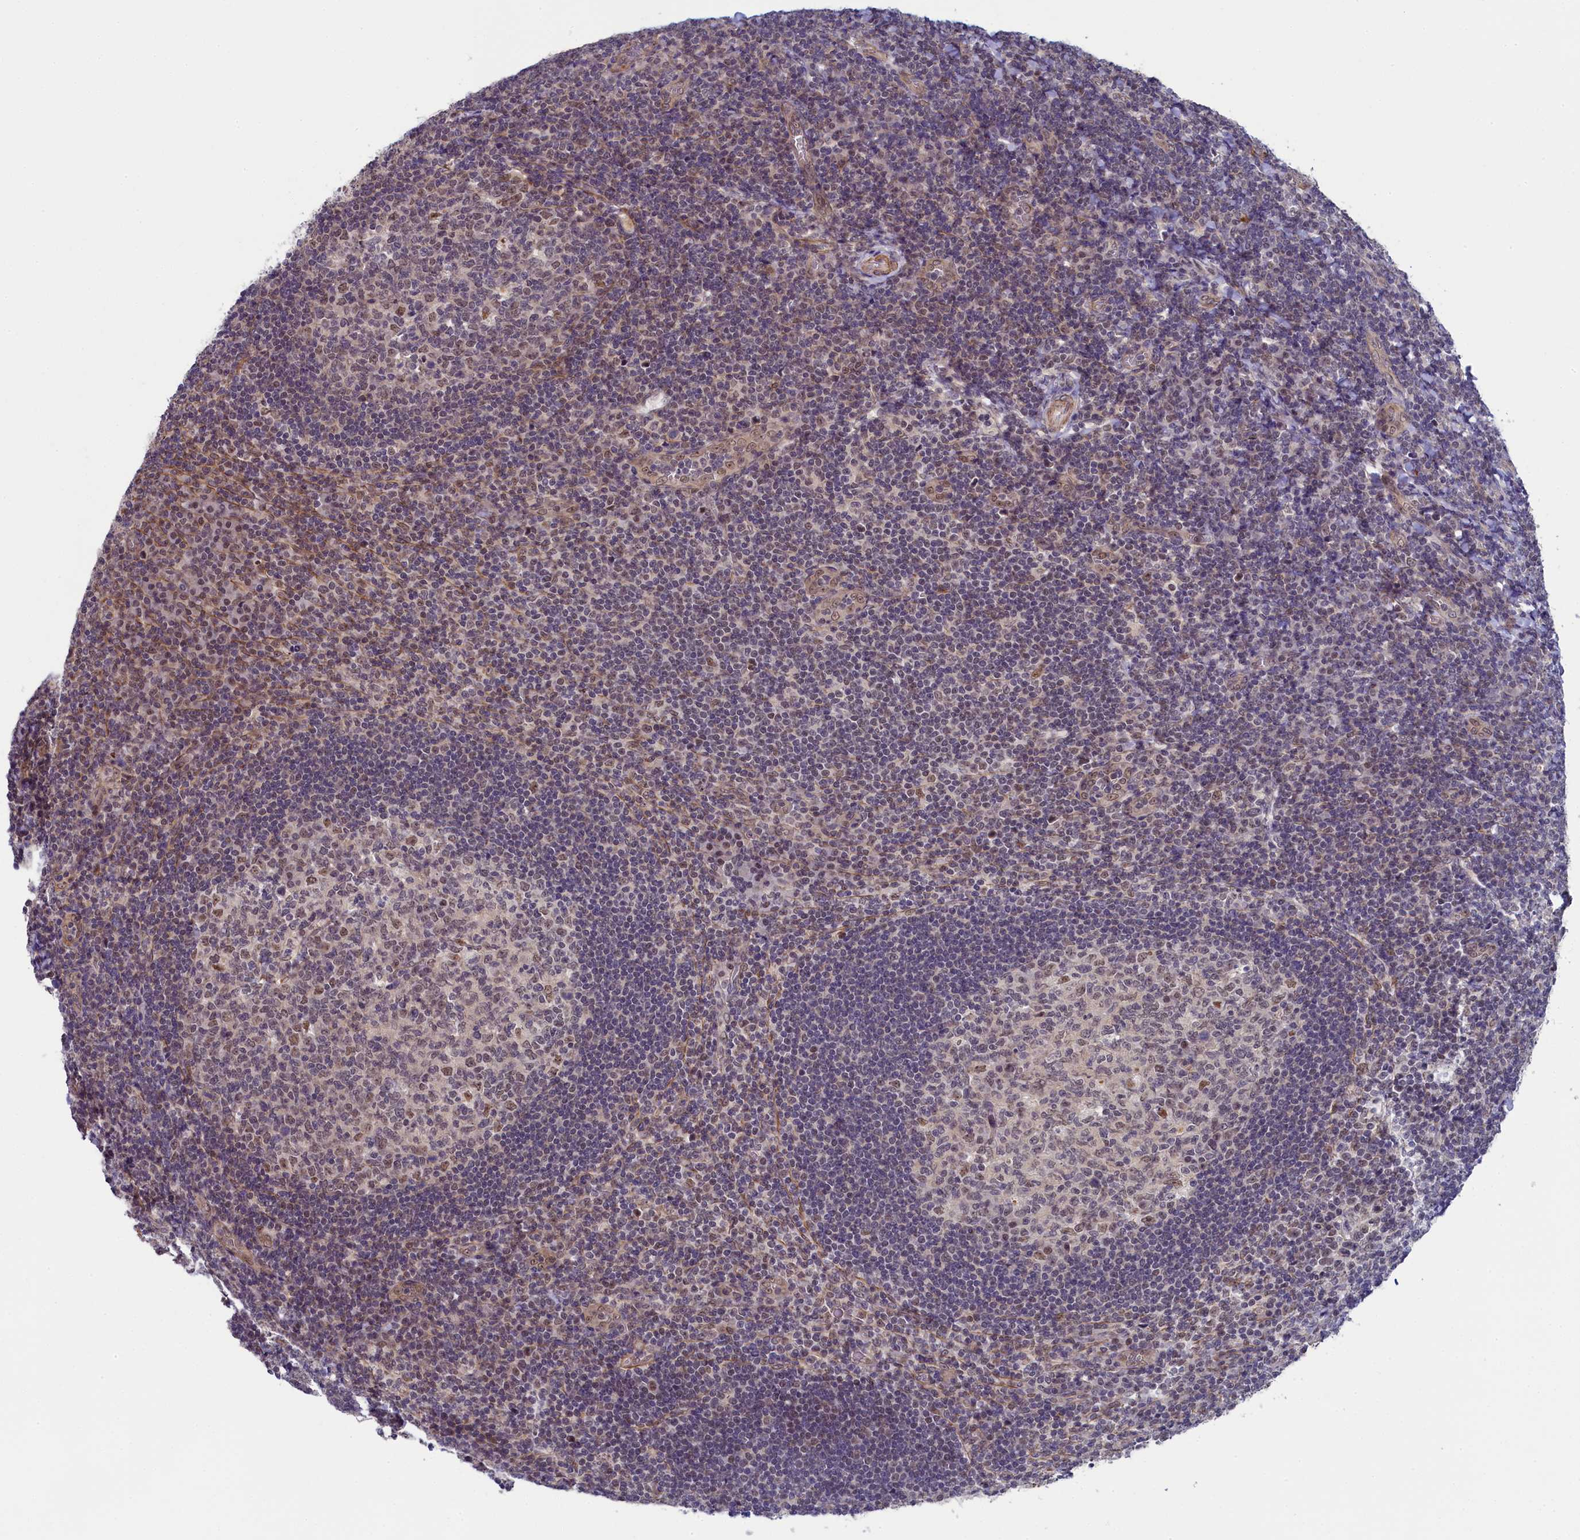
{"staining": {"intensity": "weak", "quantity": "25%-75%", "location": "nuclear"}, "tissue": "tonsil", "cell_type": "Germinal center cells", "image_type": "normal", "snomed": [{"axis": "morphology", "description": "Normal tissue, NOS"}, {"axis": "topography", "description": "Tonsil"}], "caption": "The image reveals staining of benign tonsil, revealing weak nuclear protein expression (brown color) within germinal center cells.", "gene": "INTS14", "patient": {"sex": "male", "age": 17}}